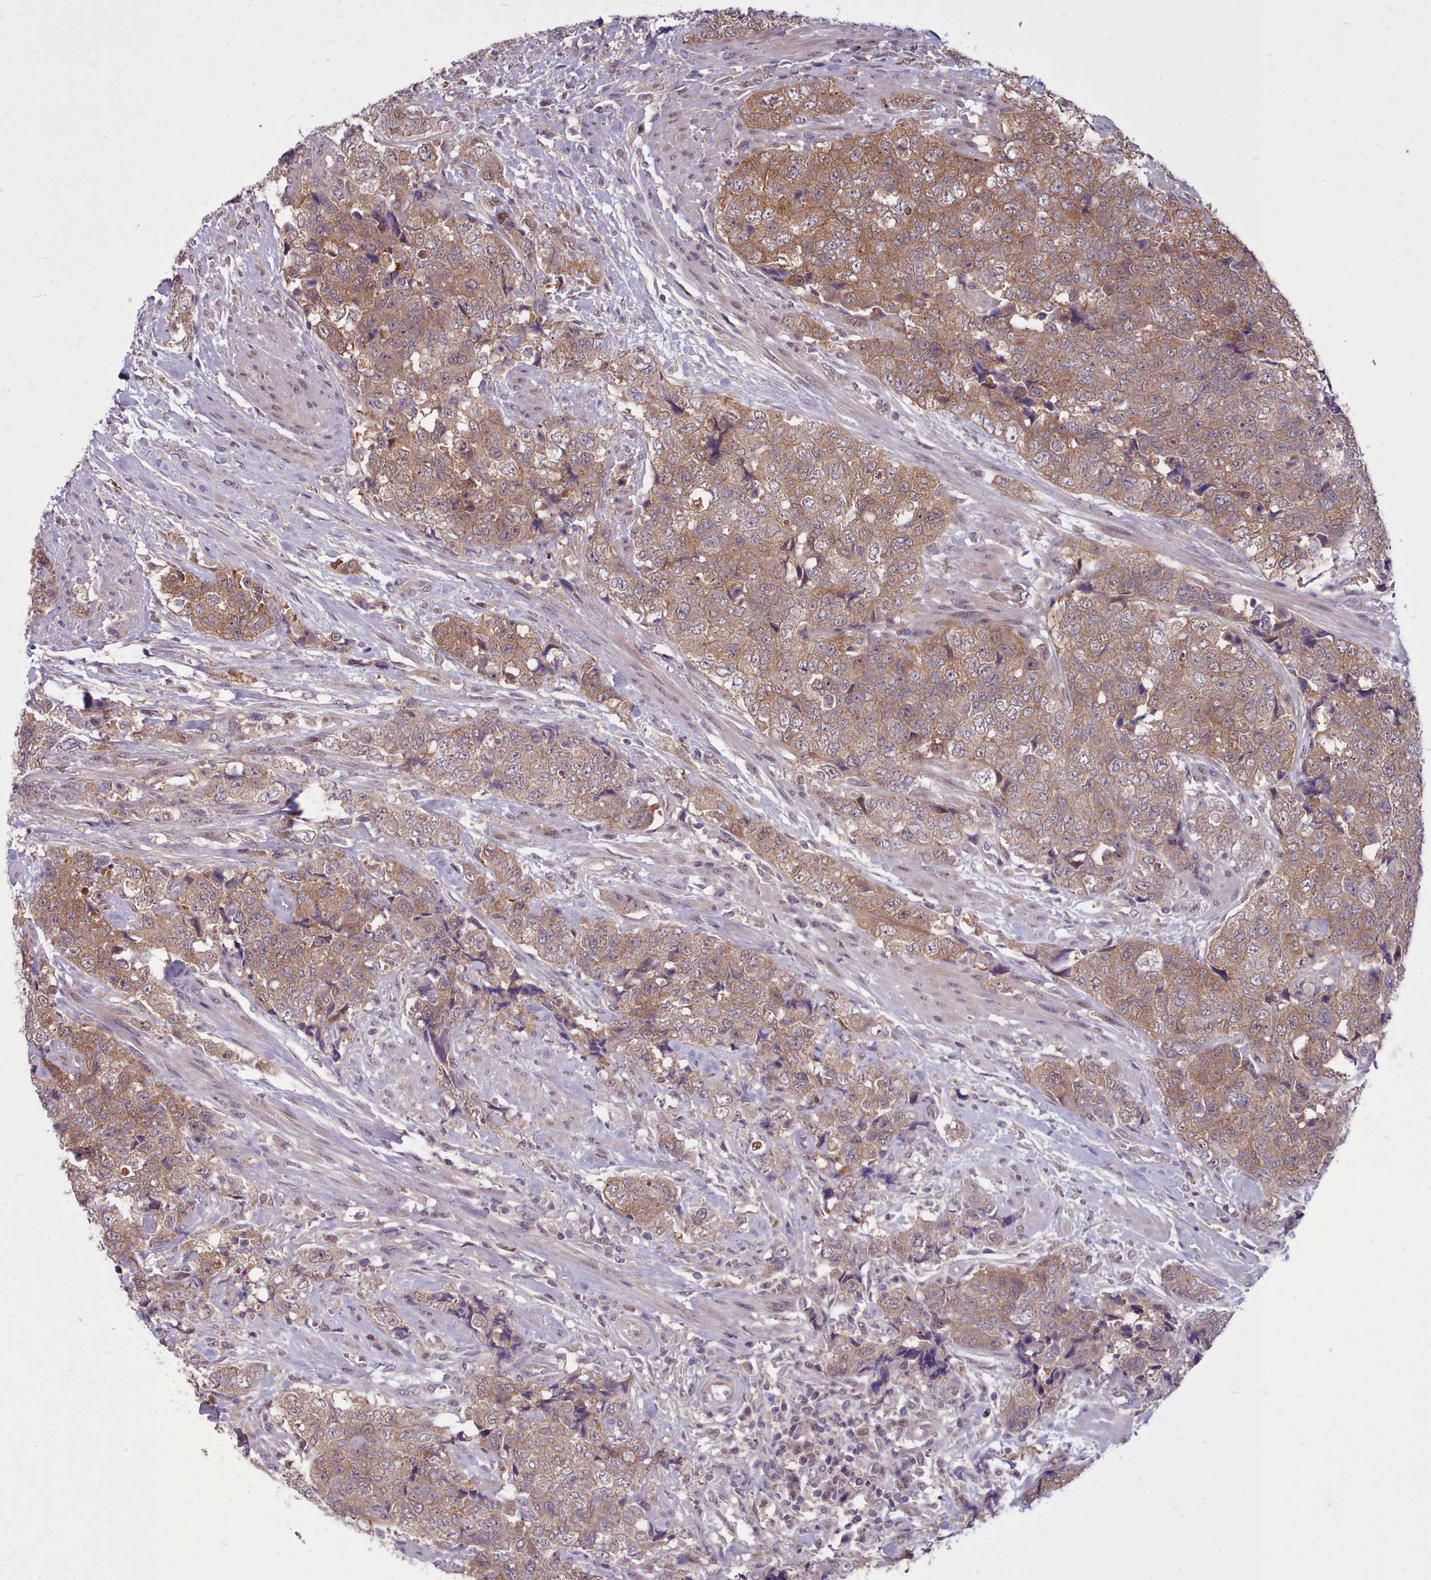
{"staining": {"intensity": "moderate", "quantity": ">75%", "location": "cytoplasmic/membranous"}, "tissue": "urothelial cancer", "cell_type": "Tumor cells", "image_type": "cancer", "snomed": [{"axis": "morphology", "description": "Urothelial carcinoma, High grade"}, {"axis": "topography", "description": "Urinary bladder"}], "caption": "Human urothelial cancer stained for a protein (brown) reveals moderate cytoplasmic/membranous positive staining in about >75% of tumor cells.", "gene": "AHCY", "patient": {"sex": "female", "age": 78}}